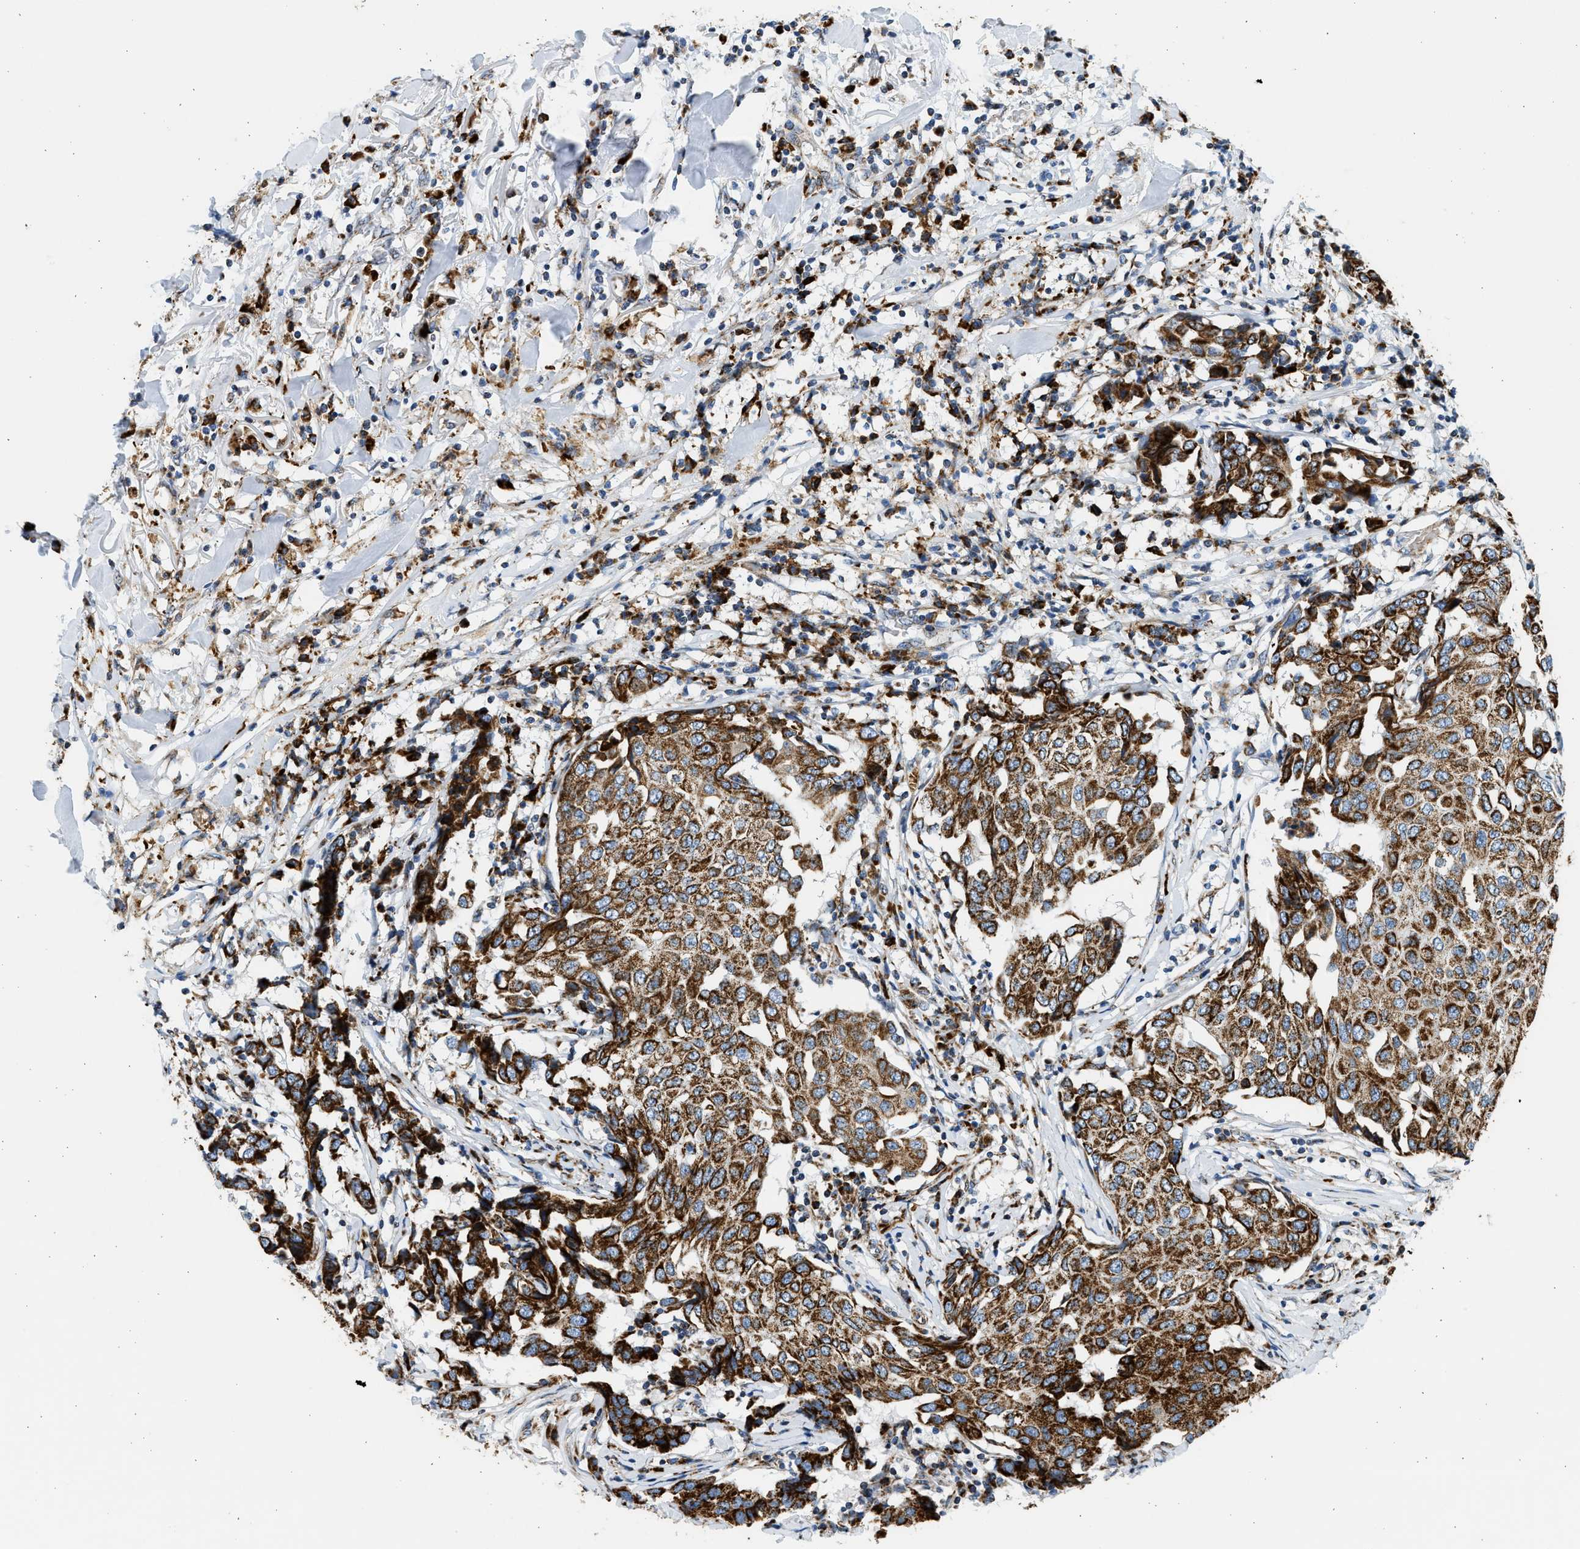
{"staining": {"intensity": "strong", "quantity": ">75%", "location": "cytoplasmic/membranous"}, "tissue": "breast cancer", "cell_type": "Tumor cells", "image_type": "cancer", "snomed": [{"axis": "morphology", "description": "Duct carcinoma"}, {"axis": "topography", "description": "Breast"}], "caption": "Protein expression analysis of human breast invasive ductal carcinoma reveals strong cytoplasmic/membranous staining in about >75% of tumor cells.", "gene": "KCNMB3", "patient": {"sex": "female", "age": 80}}